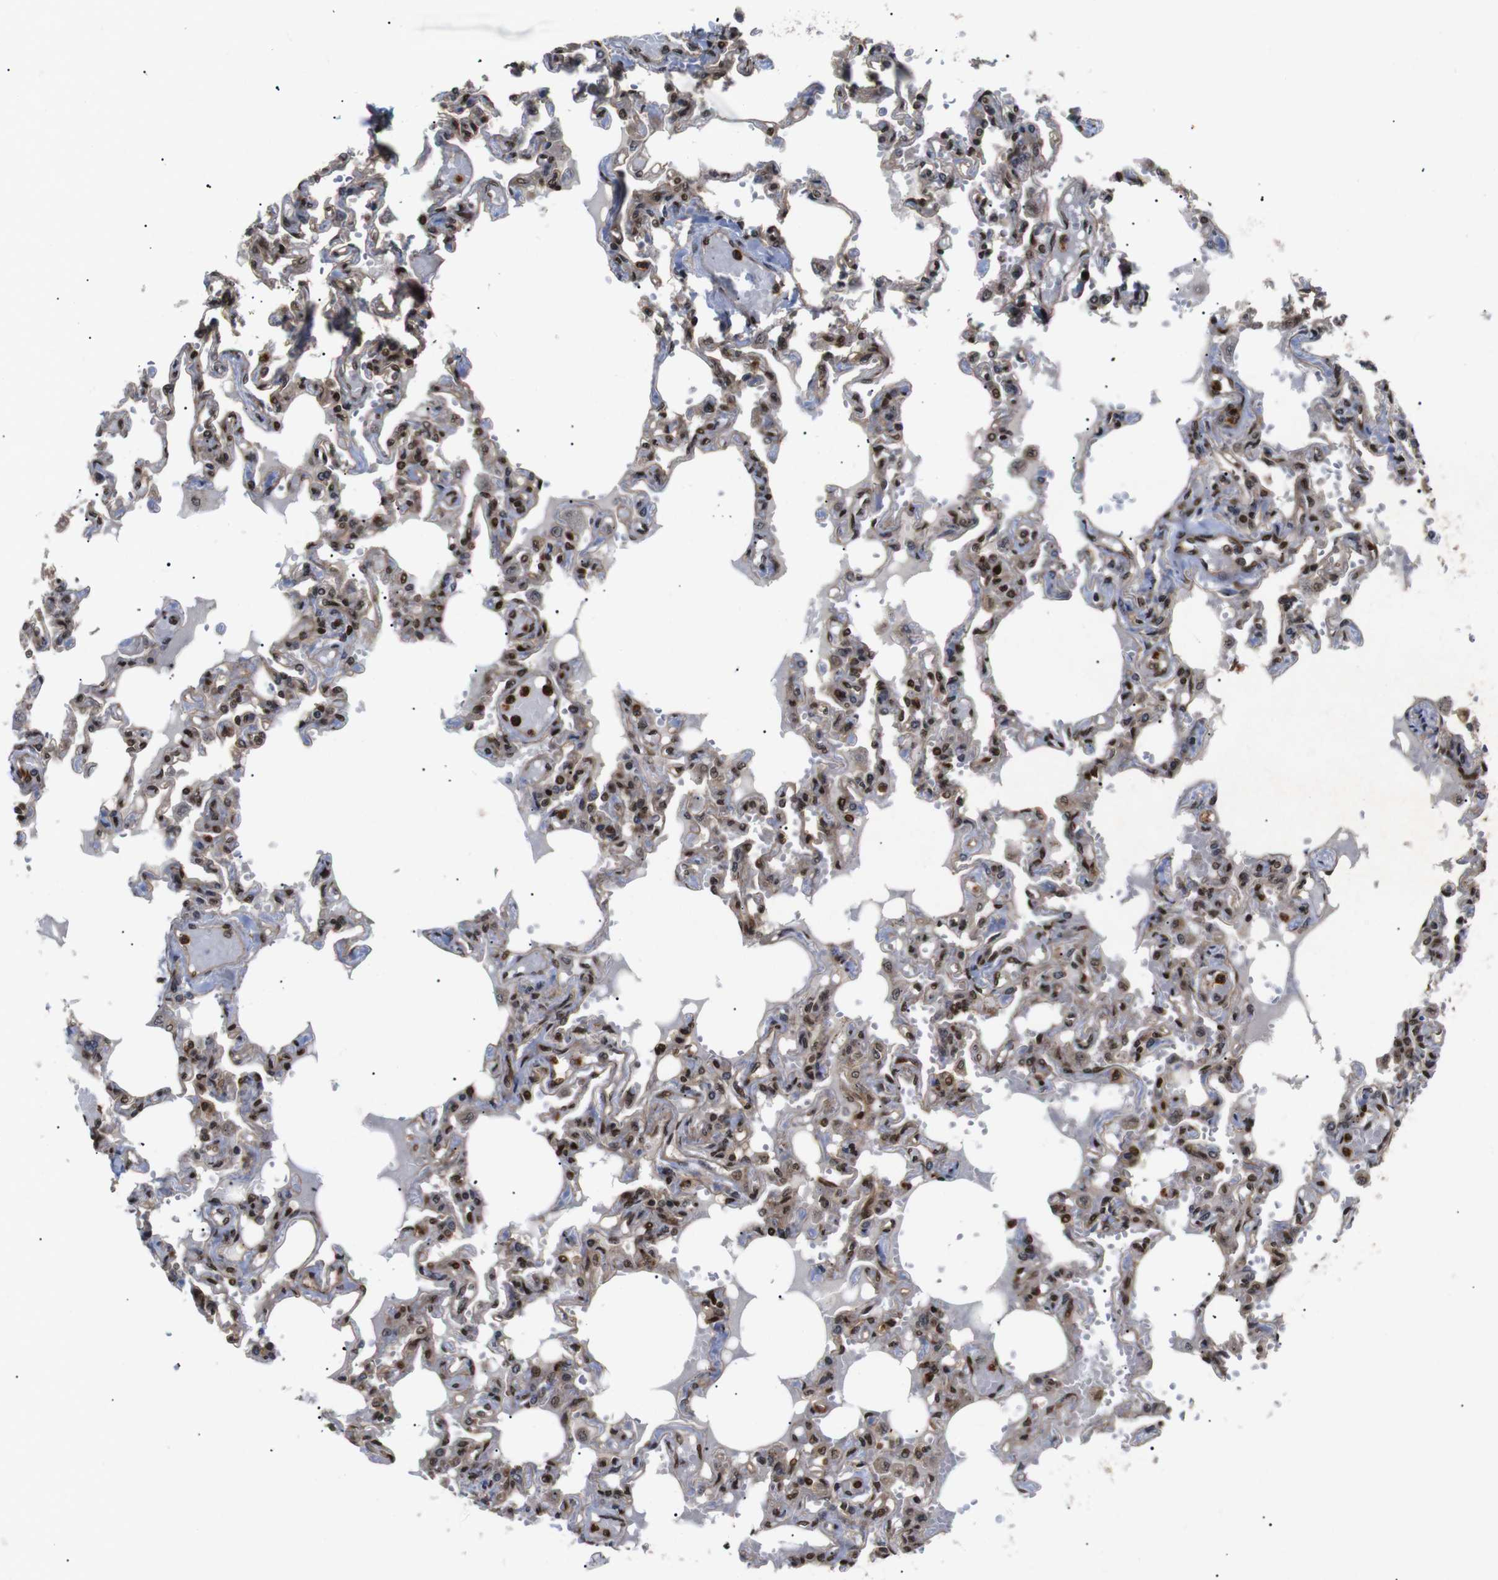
{"staining": {"intensity": "strong", "quantity": ">75%", "location": "nuclear"}, "tissue": "lung", "cell_type": "Alveolar cells", "image_type": "normal", "snomed": [{"axis": "morphology", "description": "Normal tissue, NOS"}, {"axis": "topography", "description": "Lung"}], "caption": "About >75% of alveolar cells in normal human lung exhibit strong nuclear protein staining as visualized by brown immunohistochemical staining.", "gene": "KIF23", "patient": {"sex": "male", "age": 21}}